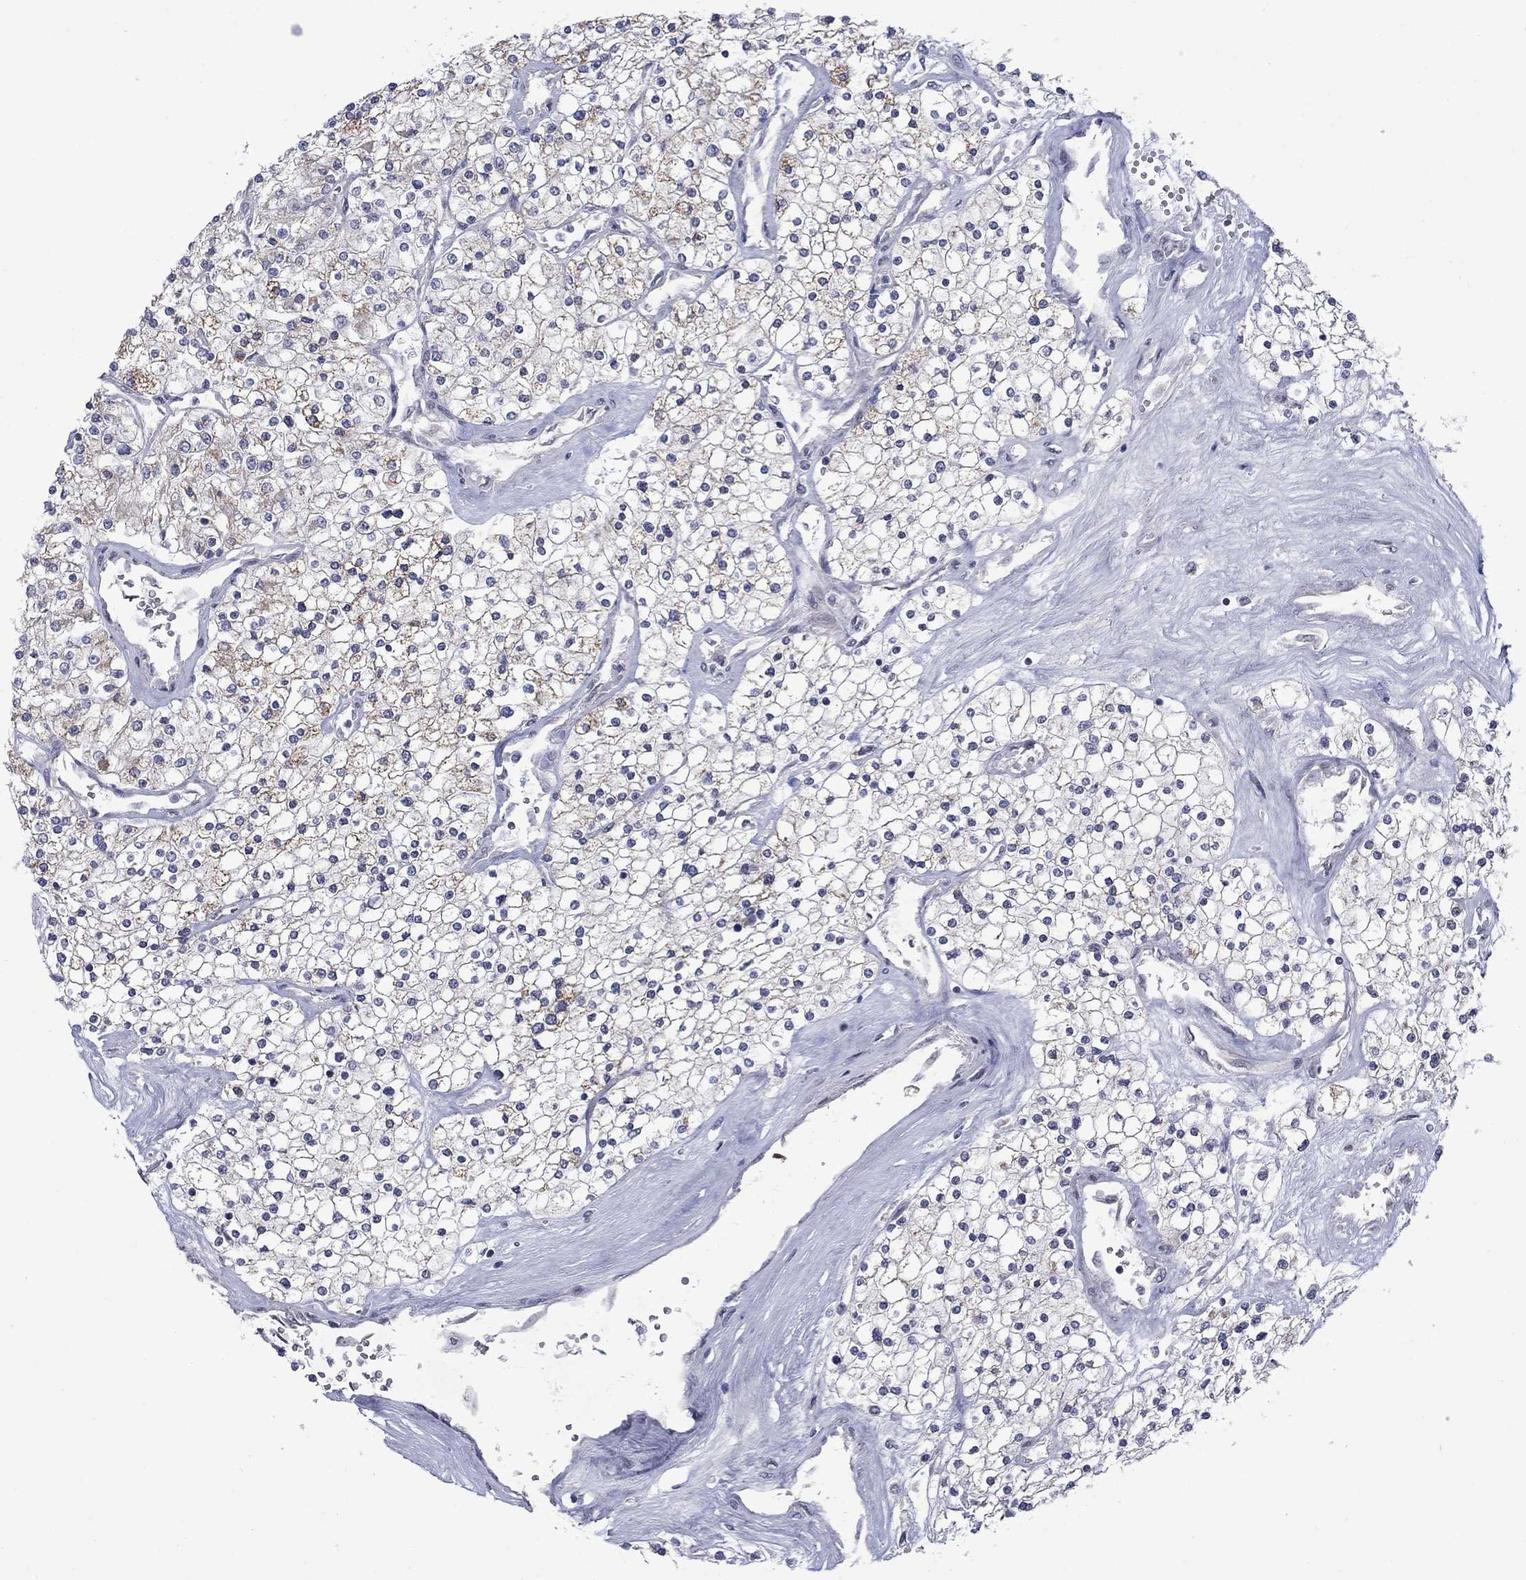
{"staining": {"intensity": "weak", "quantity": "<25%", "location": "cytoplasmic/membranous"}, "tissue": "renal cancer", "cell_type": "Tumor cells", "image_type": "cancer", "snomed": [{"axis": "morphology", "description": "Adenocarcinoma, NOS"}, {"axis": "topography", "description": "Kidney"}], "caption": "Tumor cells show no significant protein expression in adenocarcinoma (renal).", "gene": "KCNJ16", "patient": {"sex": "male", "age": 80}}